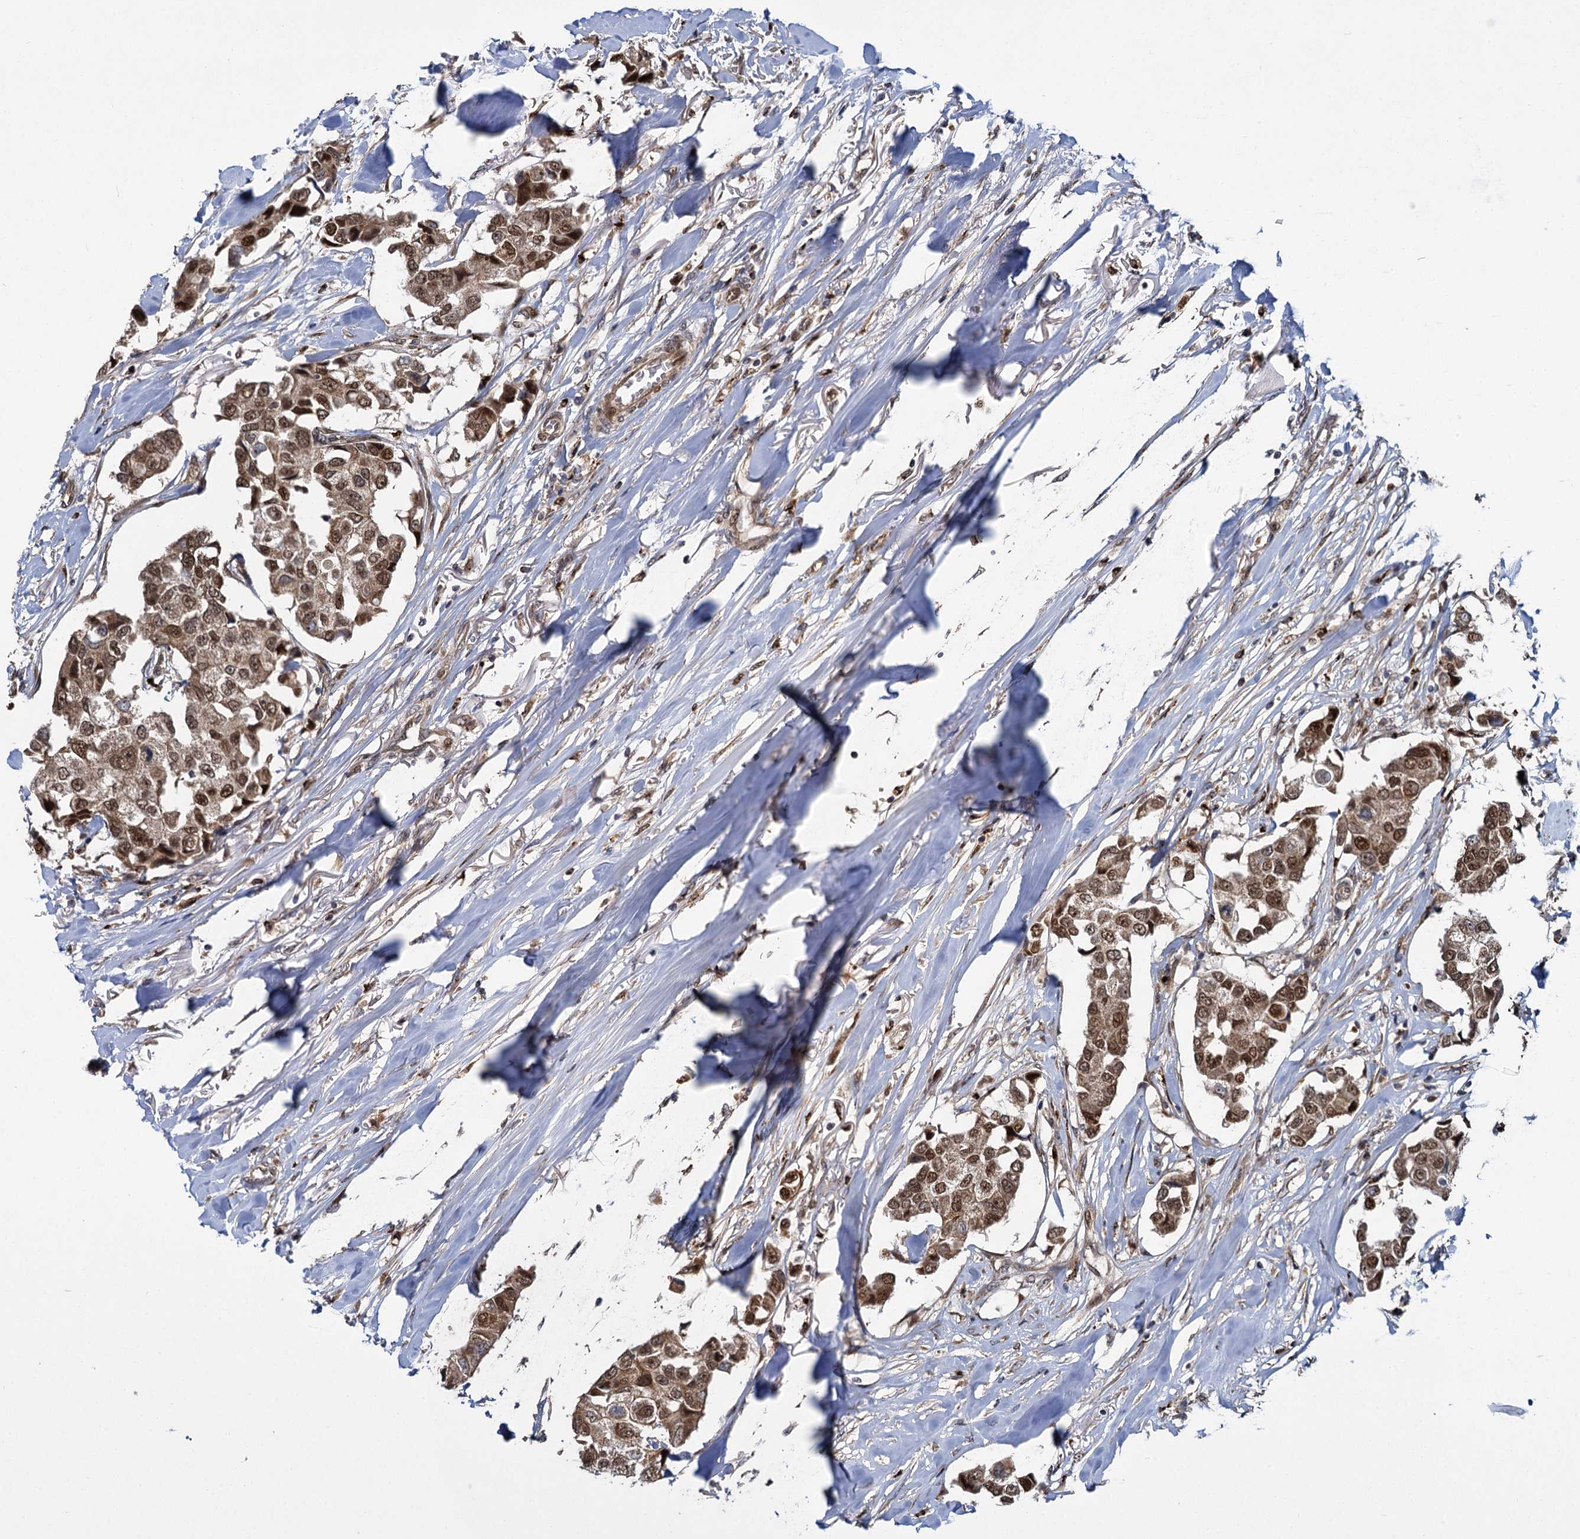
{"staining": {"intensity": "moderate", "quantity": ">75%", "location": "cytoplasmic/membranous,nuclear"}, "tissue": "breast cancer", "cell_type": "Tumor cells", "image_type": "cancer", "snomed": [{"axis": "morphology", "description": "Duct carcinoma"}, {"axis": "topography", "description": "Breast"}], "caption": "Breast cancer (invasive ductal carcinoma) was stained to show a protein in brown. There is medium levels of moderate cytoplasmic/membranous and nuclear staining in approximately >75% of tumor cells.", "gene": "GAL3ST4", "patient": {"sex": "female", "age": 80}}